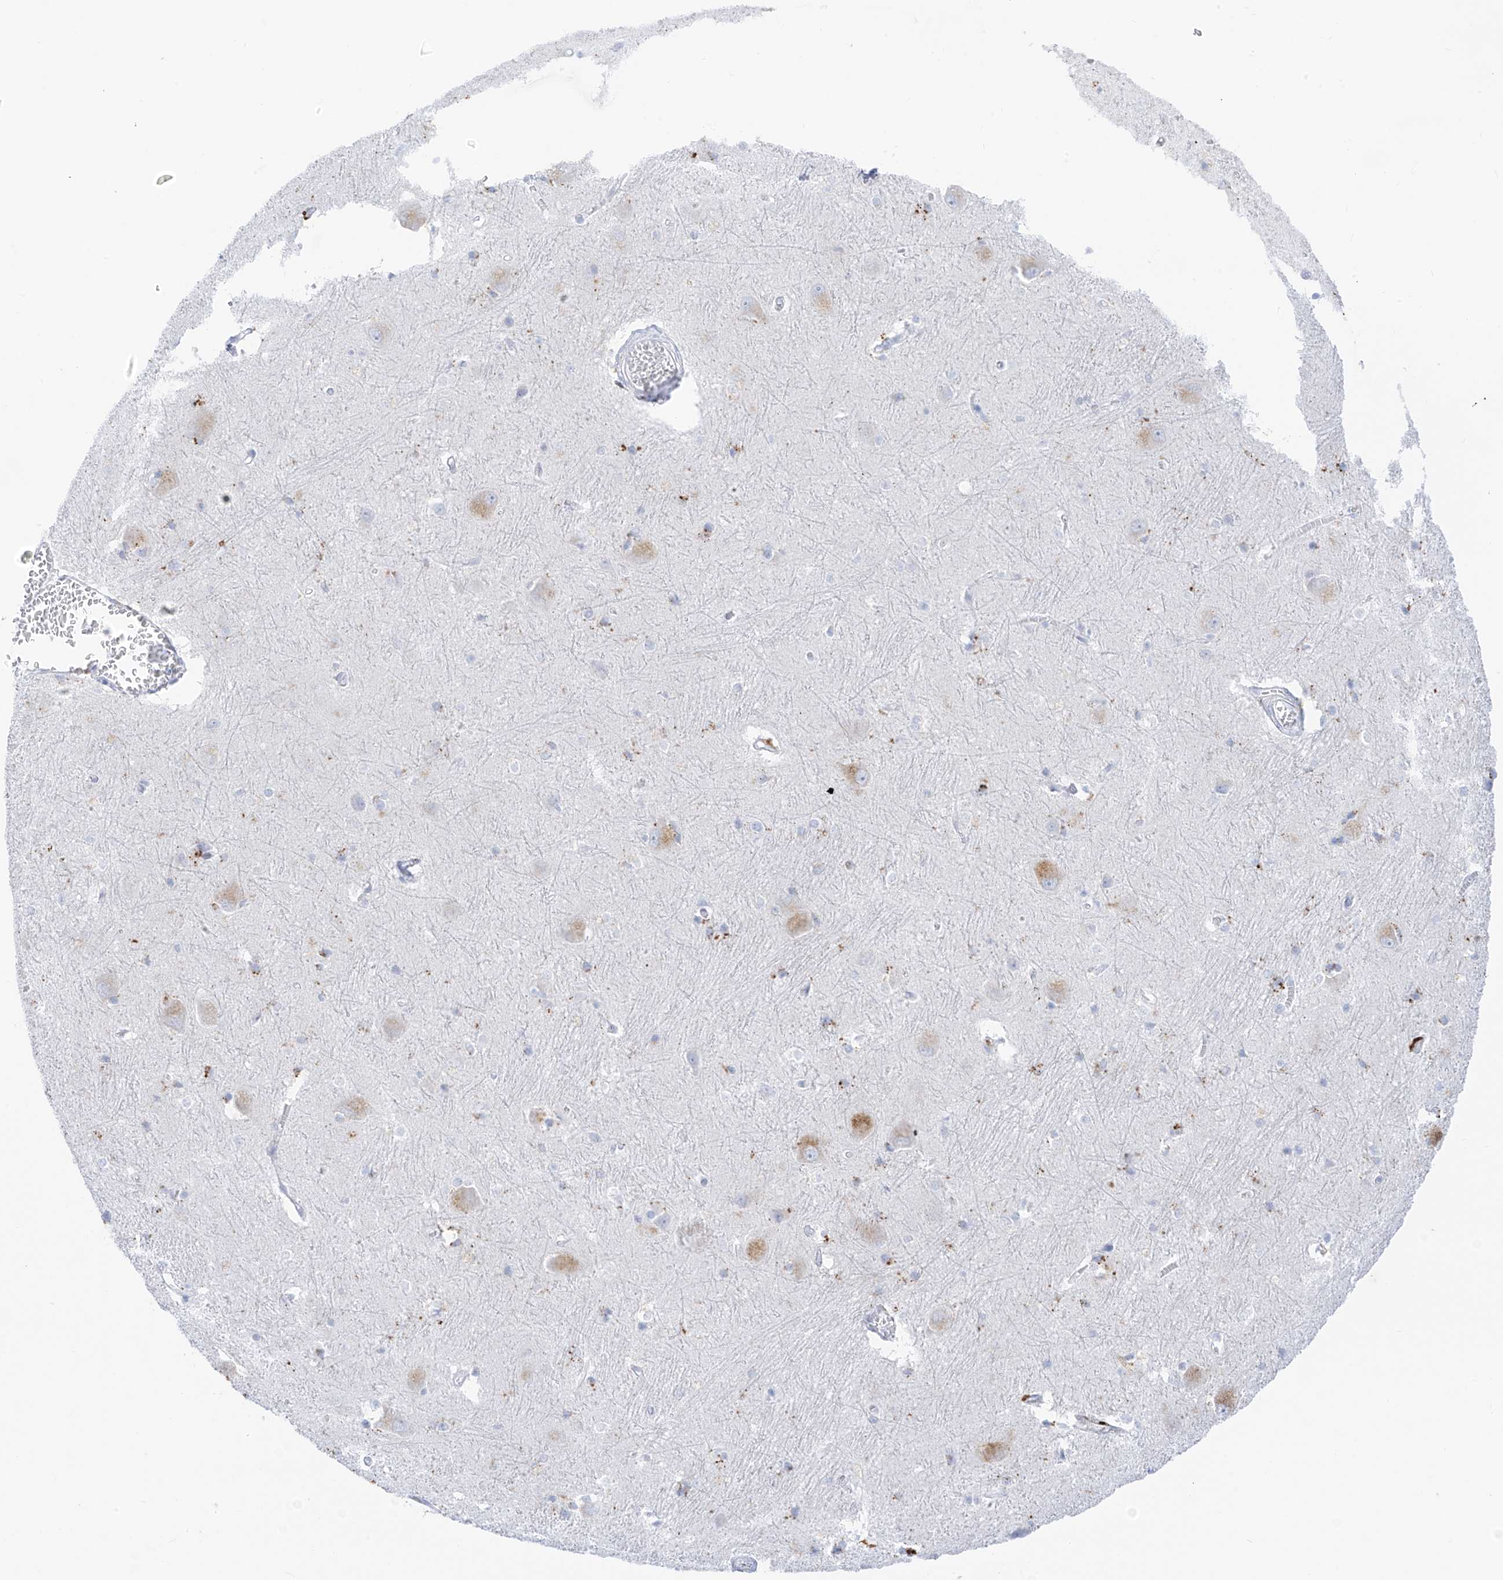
{"staining": {"intensity": "negative", "quantity": "none", "location": "none"}, "tissue": "caudate", "cell_type": "Glial cells", "image_type": "normal", "snomed": [{"axis": "morphology", "description": "Normal tissue, NOS"}, {"axis": "topography", "description": "Lateral ventricle wall"}], "caption": "This micrograph is of benign caudate stained with immunohistochemistry to label a protein in brown with the nuclei are counter-stained blue. There is no expression in glial cells.", "gene": "PSPH", "patient": {"sex": "male", "age": 37}}